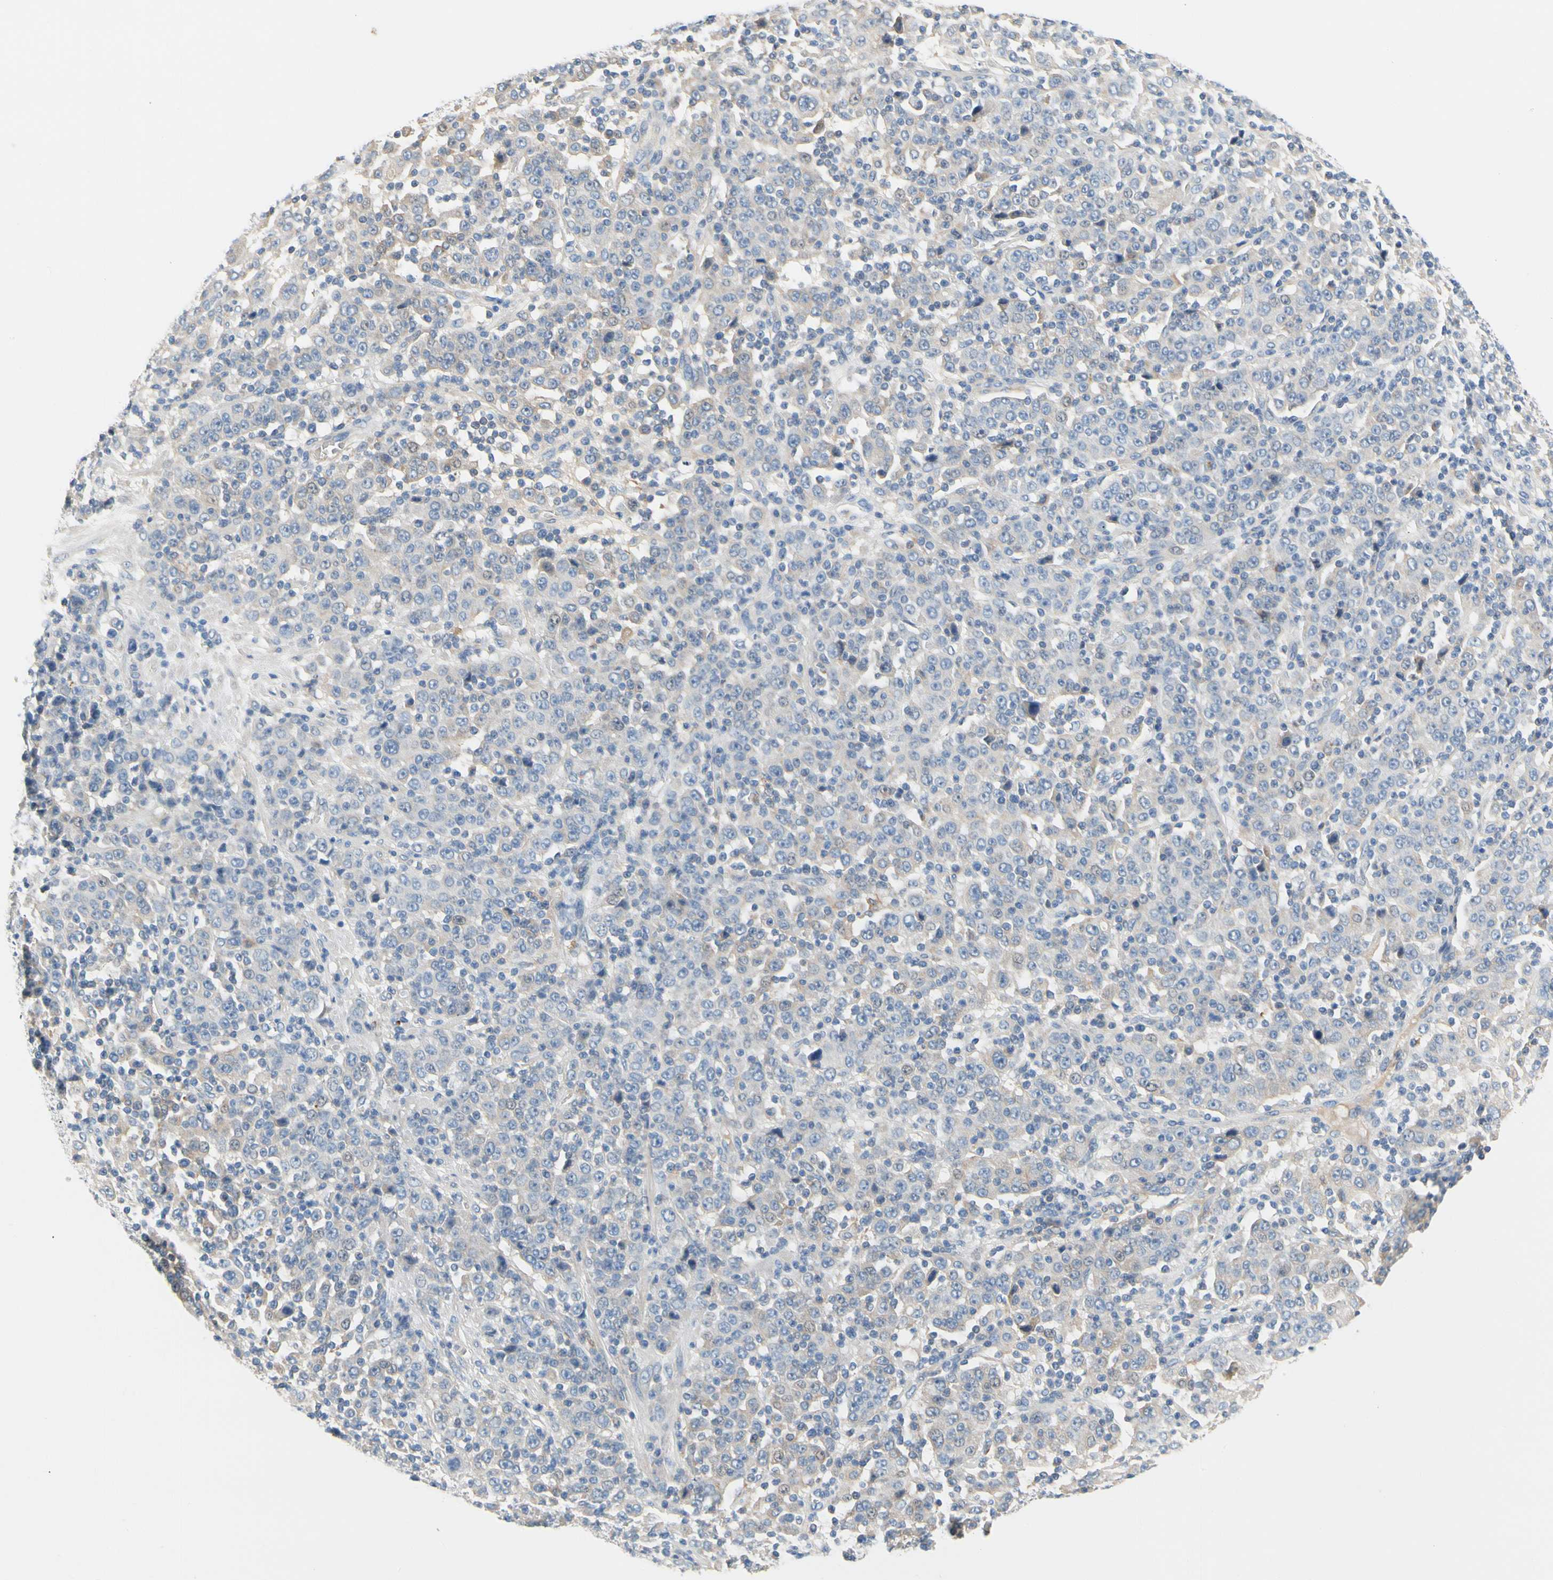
{"staining": {"intensity": "weak", "quantity": "<25%", "location": "cytoplasmic/membranous"}, "tissue": "stomach cancer", "cell_type": "Tumor cells", "image_type": "cancer", "snomed": [{"axis": "morphology", "description": "Normal tissue, NOS"}, {"axis": "morphology", "description": "Adenocarcinoma, NOS"}, {"axis": "topography", "description": "Stomach, upper"}, {"axis": "topography", "description": "Stomach"}], "caption": "Histopathology image shows no protein expression in tumor cells of stomach cancer tissue. The staining is performed using DAB brown chromogen with nuclei counter-stained in using hematoxylin.", "gene": "CCM2L", "patient": {"sex": "male", "age": 59}}